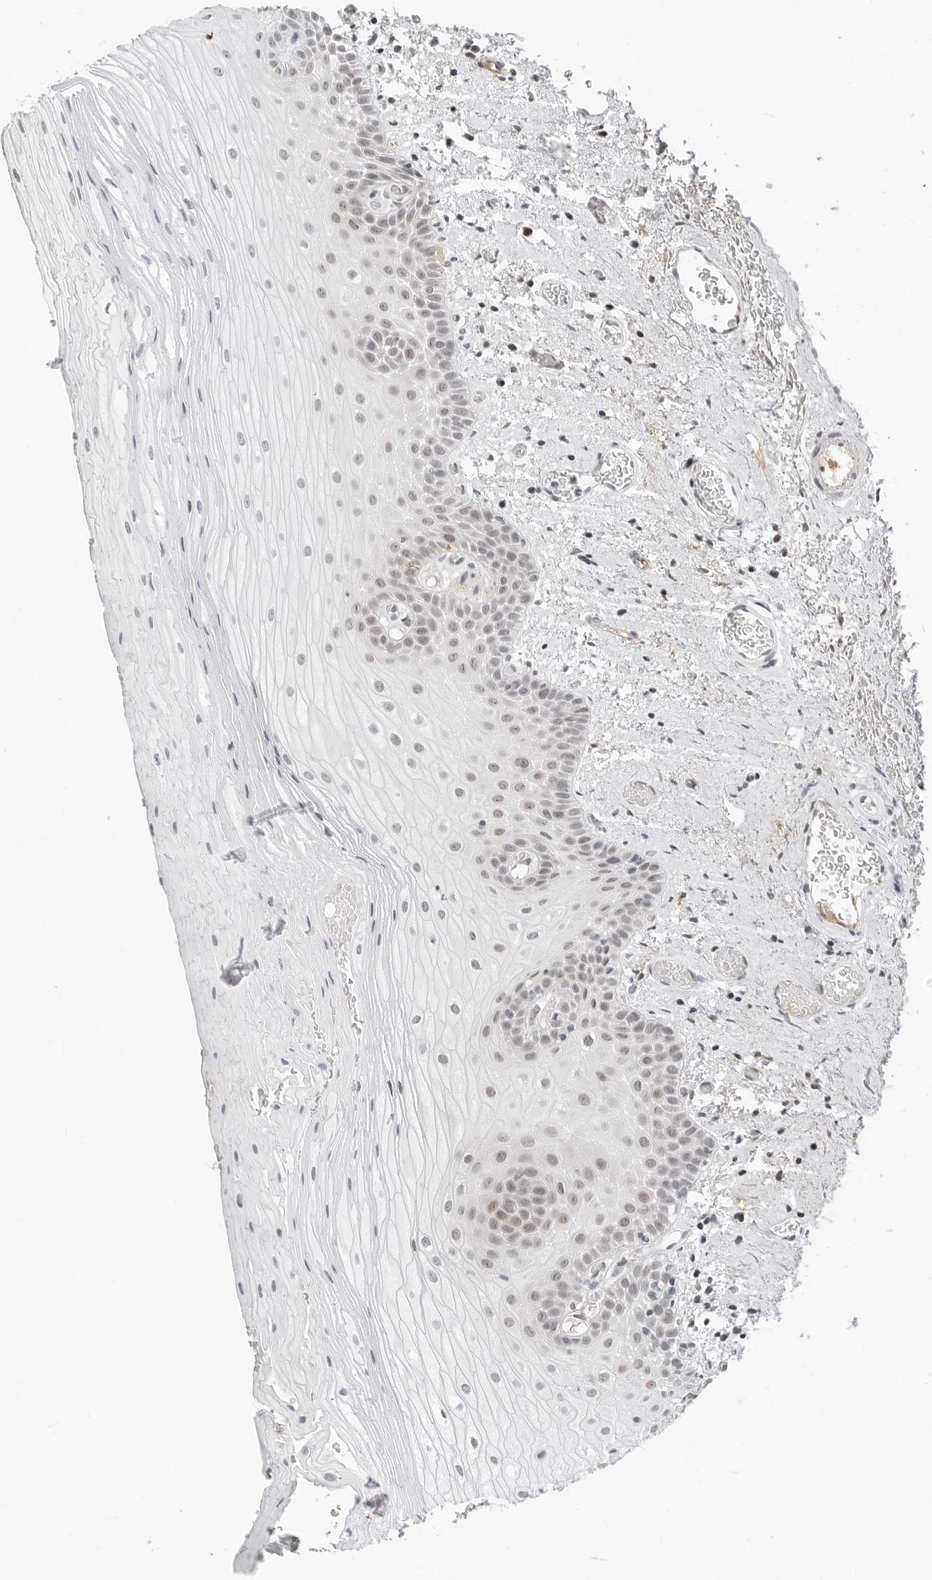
{"staining": {"intensity": "weak", "quantity": "25%-75%", "location": "nuclear"}, "tissue": "oral mucosa", "cell_type": "Squamous epithelial cells", "image_type": "normal", "snomed": [{"axis": "morphology", "description": "Normal tissue, NOS"}, {"axis": "topography", "description": "Oral tissue"}], "caption": "Squamous epithelial cells exhibit low levels of weak nuclear positivity in approximately 25%-75% of cells in normal oral mucosa. The staining was performed using DAB to visualize the protein expression in brown, while the nuclei were stained in blue with hematoxylin (Magnification: 20x).", "gene": "TSEN2", "patient": {"sex": "male", "age": 52}}